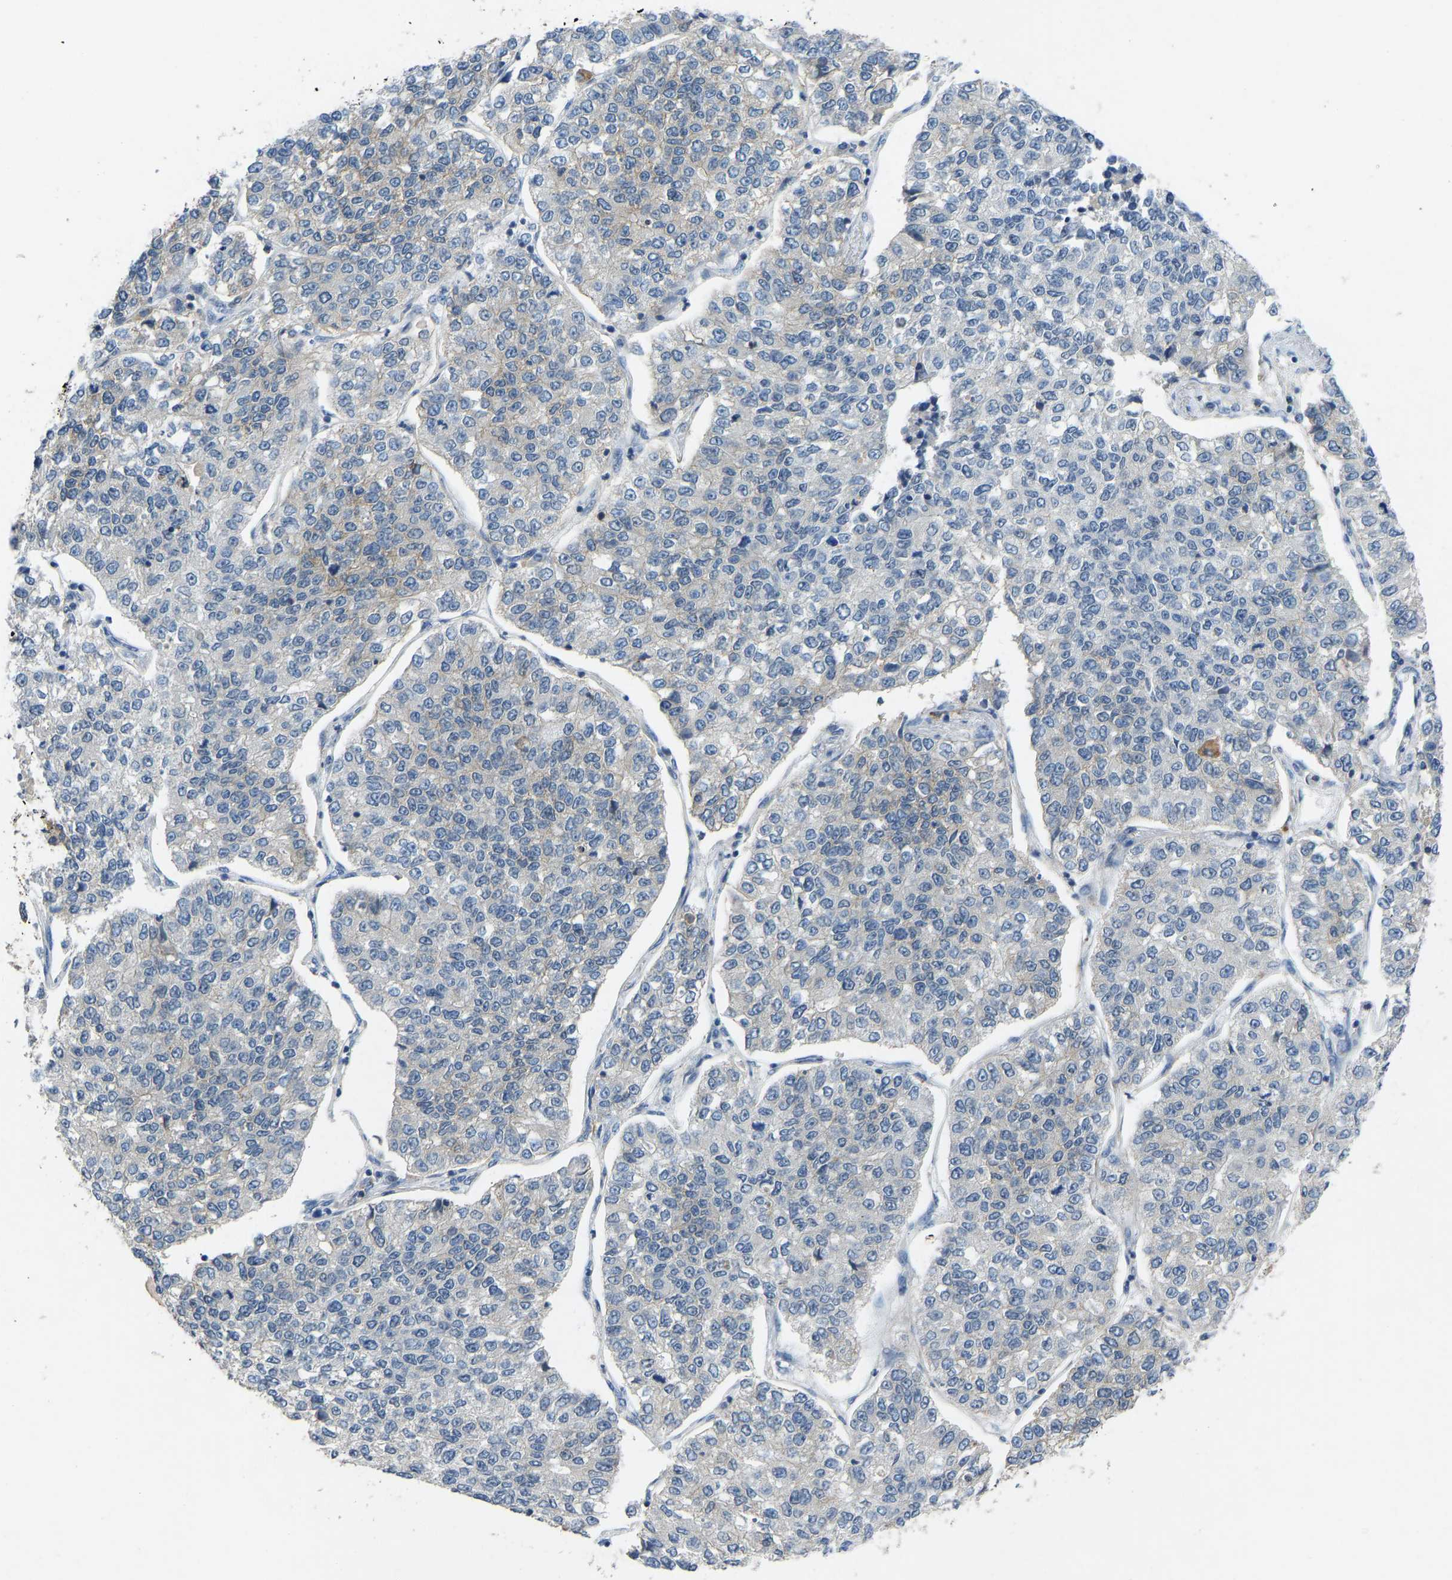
{"staining": {"intensity": "negative", "quantity": "none", "location": "none"}, "tissue": "lung cancer", "cell_type": "Tumor cells", "image_type": "cancer", "snomed": [{"axis": "morphology", "description": "Adenocarcinoma, NOS"}, {"axis": "topography", "description": "Lung"}], "caption": "A photomicrograph of human lung cancer is negative for staining in tumor cells. Brightfield microscopy of IHC stained with DAB (brown) and hematoxylin (blue), captured at high magnification.", "gene": "NDRG3", "patient": {"sex": "male", "age": 49}}